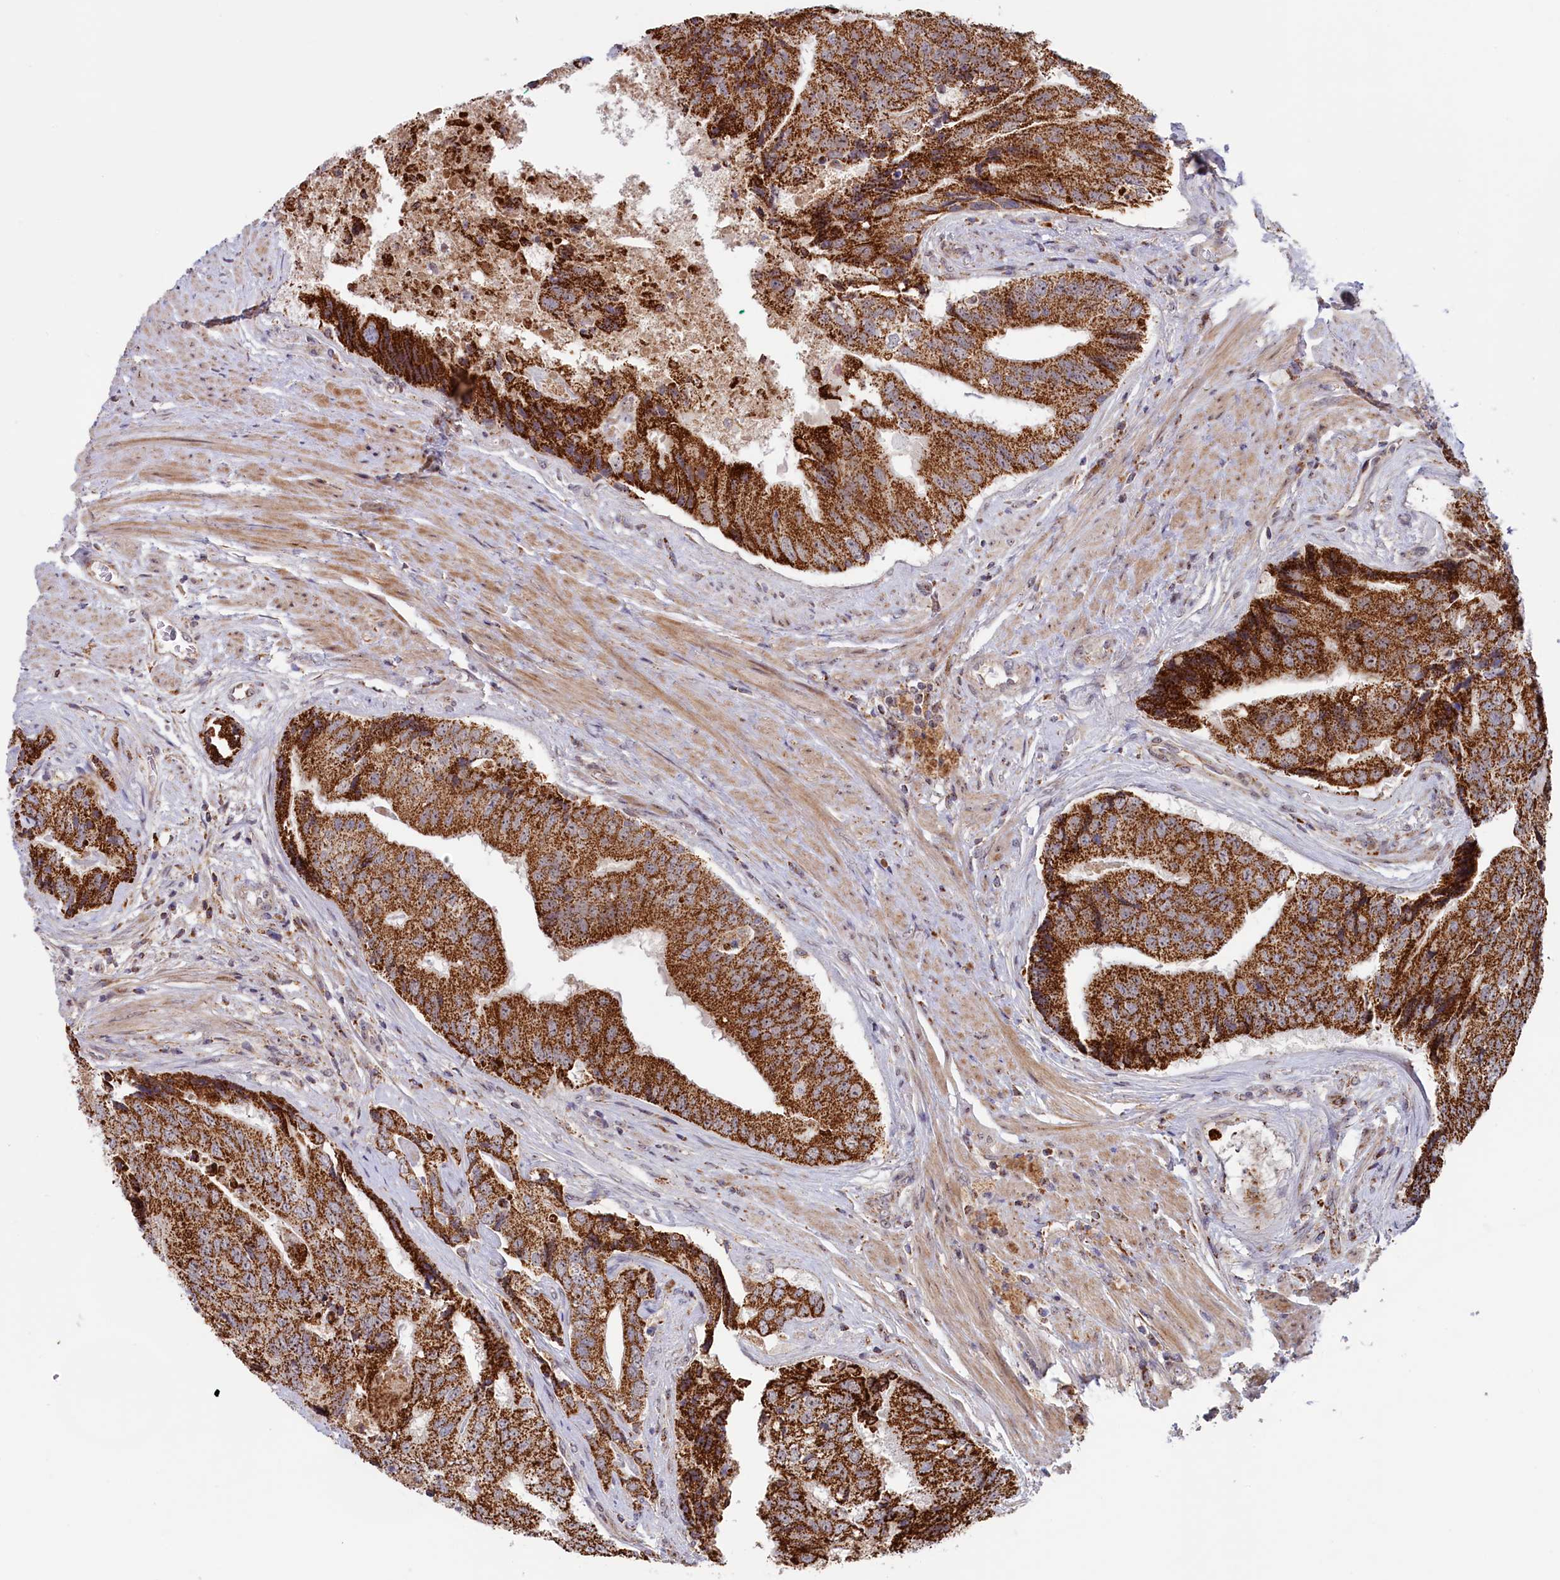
{"staining": {"intensity": "strong", "quantity": ">75%", "location": "cytoplasmic/membranous"}, "tissue": "prostate cancer", "cell_type": "Tumor cells", "image_type": "cancer", "snomed": [{"axis": "morphology", "description": "Adenocarcinoma, High grade"}, {"axis": "topography", "description": "Prostate"}], "caption": "Tumor cells show strong cytoplasmic/membranous expression in approximately >75% of cells in adenocarcinoma (high-grade) (prostate).", "gene": "DUS3L", "patient": {"sex": "male", "age": 70}}